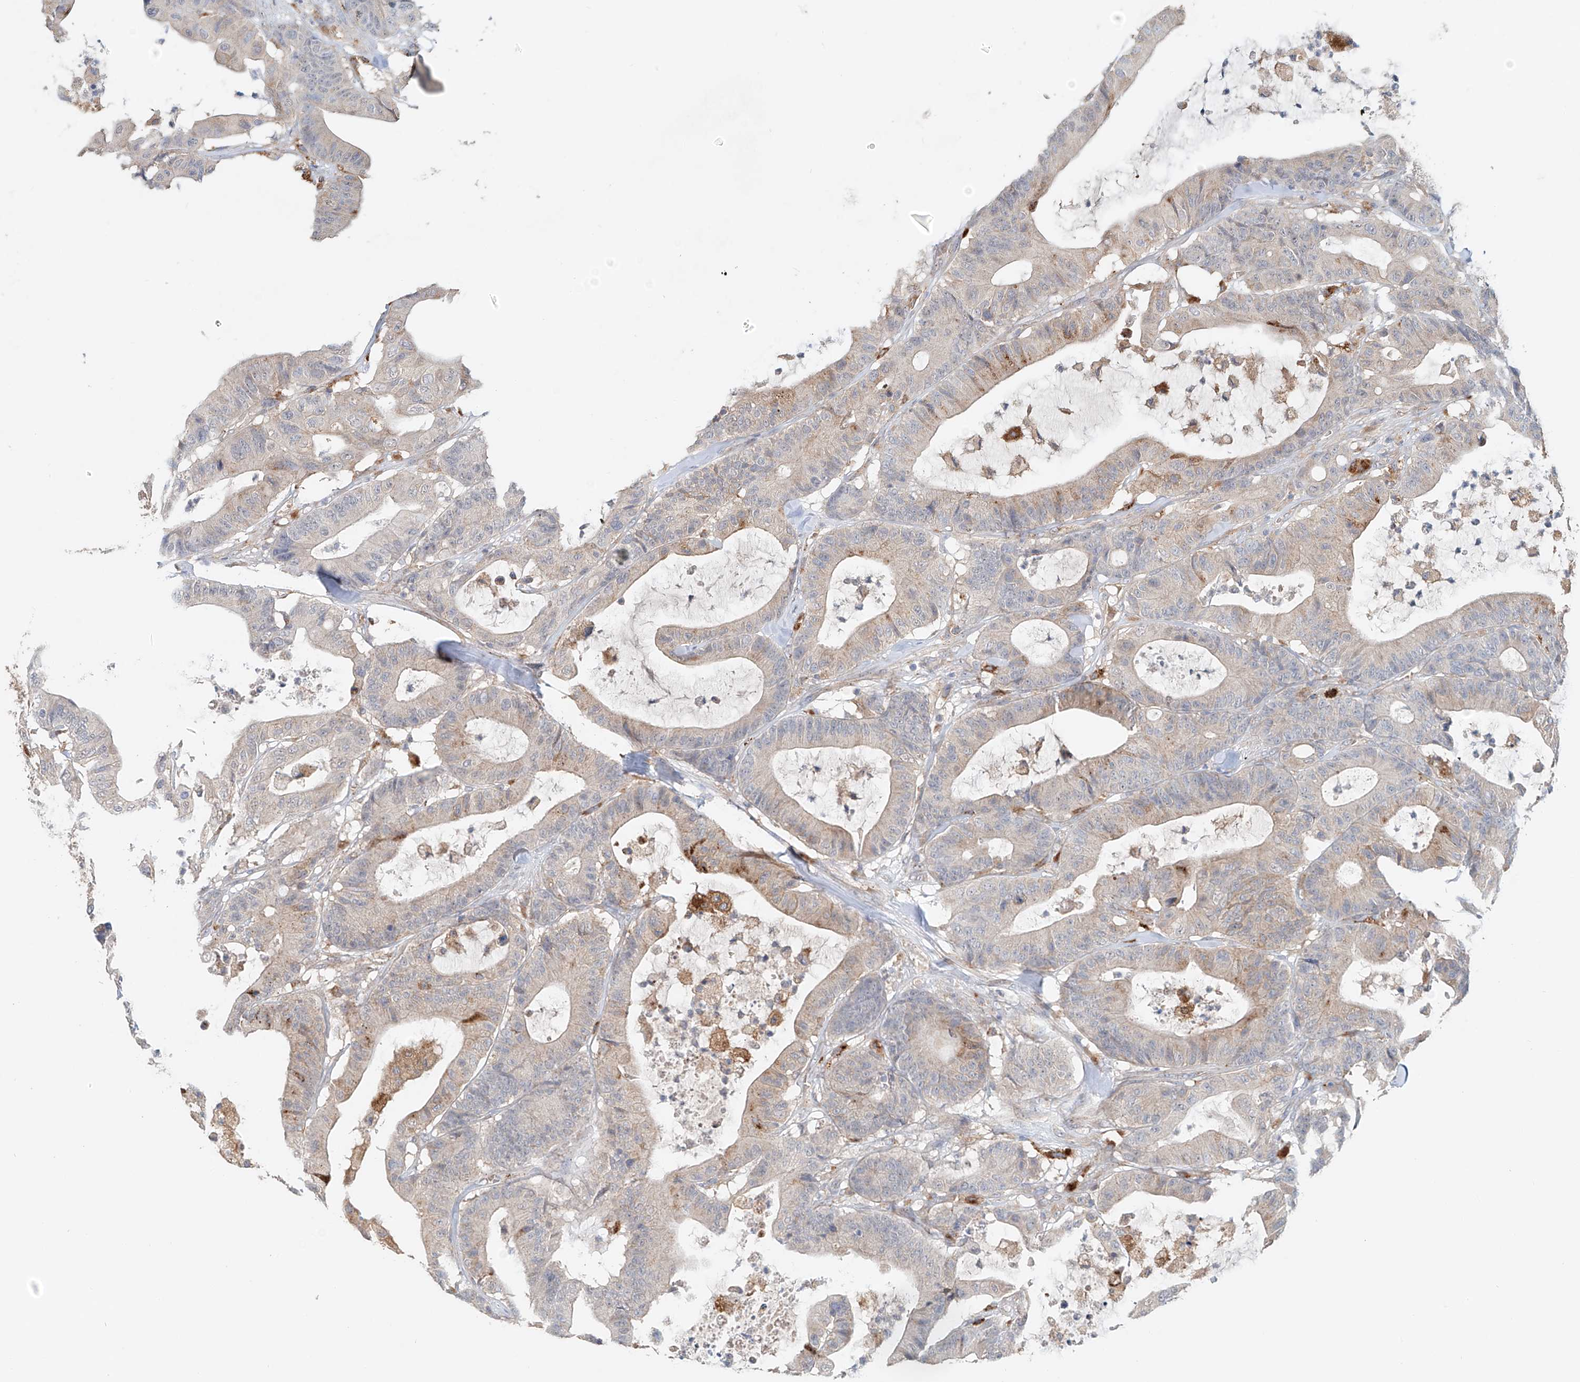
{"staining": {"intensity": "weak", "quantity": "<25%", "location": "cytoplasmic/membranous"}, "tissue": "colorectal cancer", "cell_type": "Tumor cells", "image_type": "cancer", "snomed": [{"axis": "morphology", "description": "Adenocarcinoma, NOS"}, {"axis": "topography", "description": "Colon"}], "caption": "High magnification brightfield microscopy of adenocarcinoma (colorectal) stained with DAB (3,3'-diaminobenzidine) (brown) and counterstained with hematoxylin (blue): tumor cells show no significant expression. (DAB (3,3'-diaminobenzidine) immunohistochemistry (IHC), high magnification).", "gene": "TRIM47", "patient": {"sex": "female", "age": 84}}